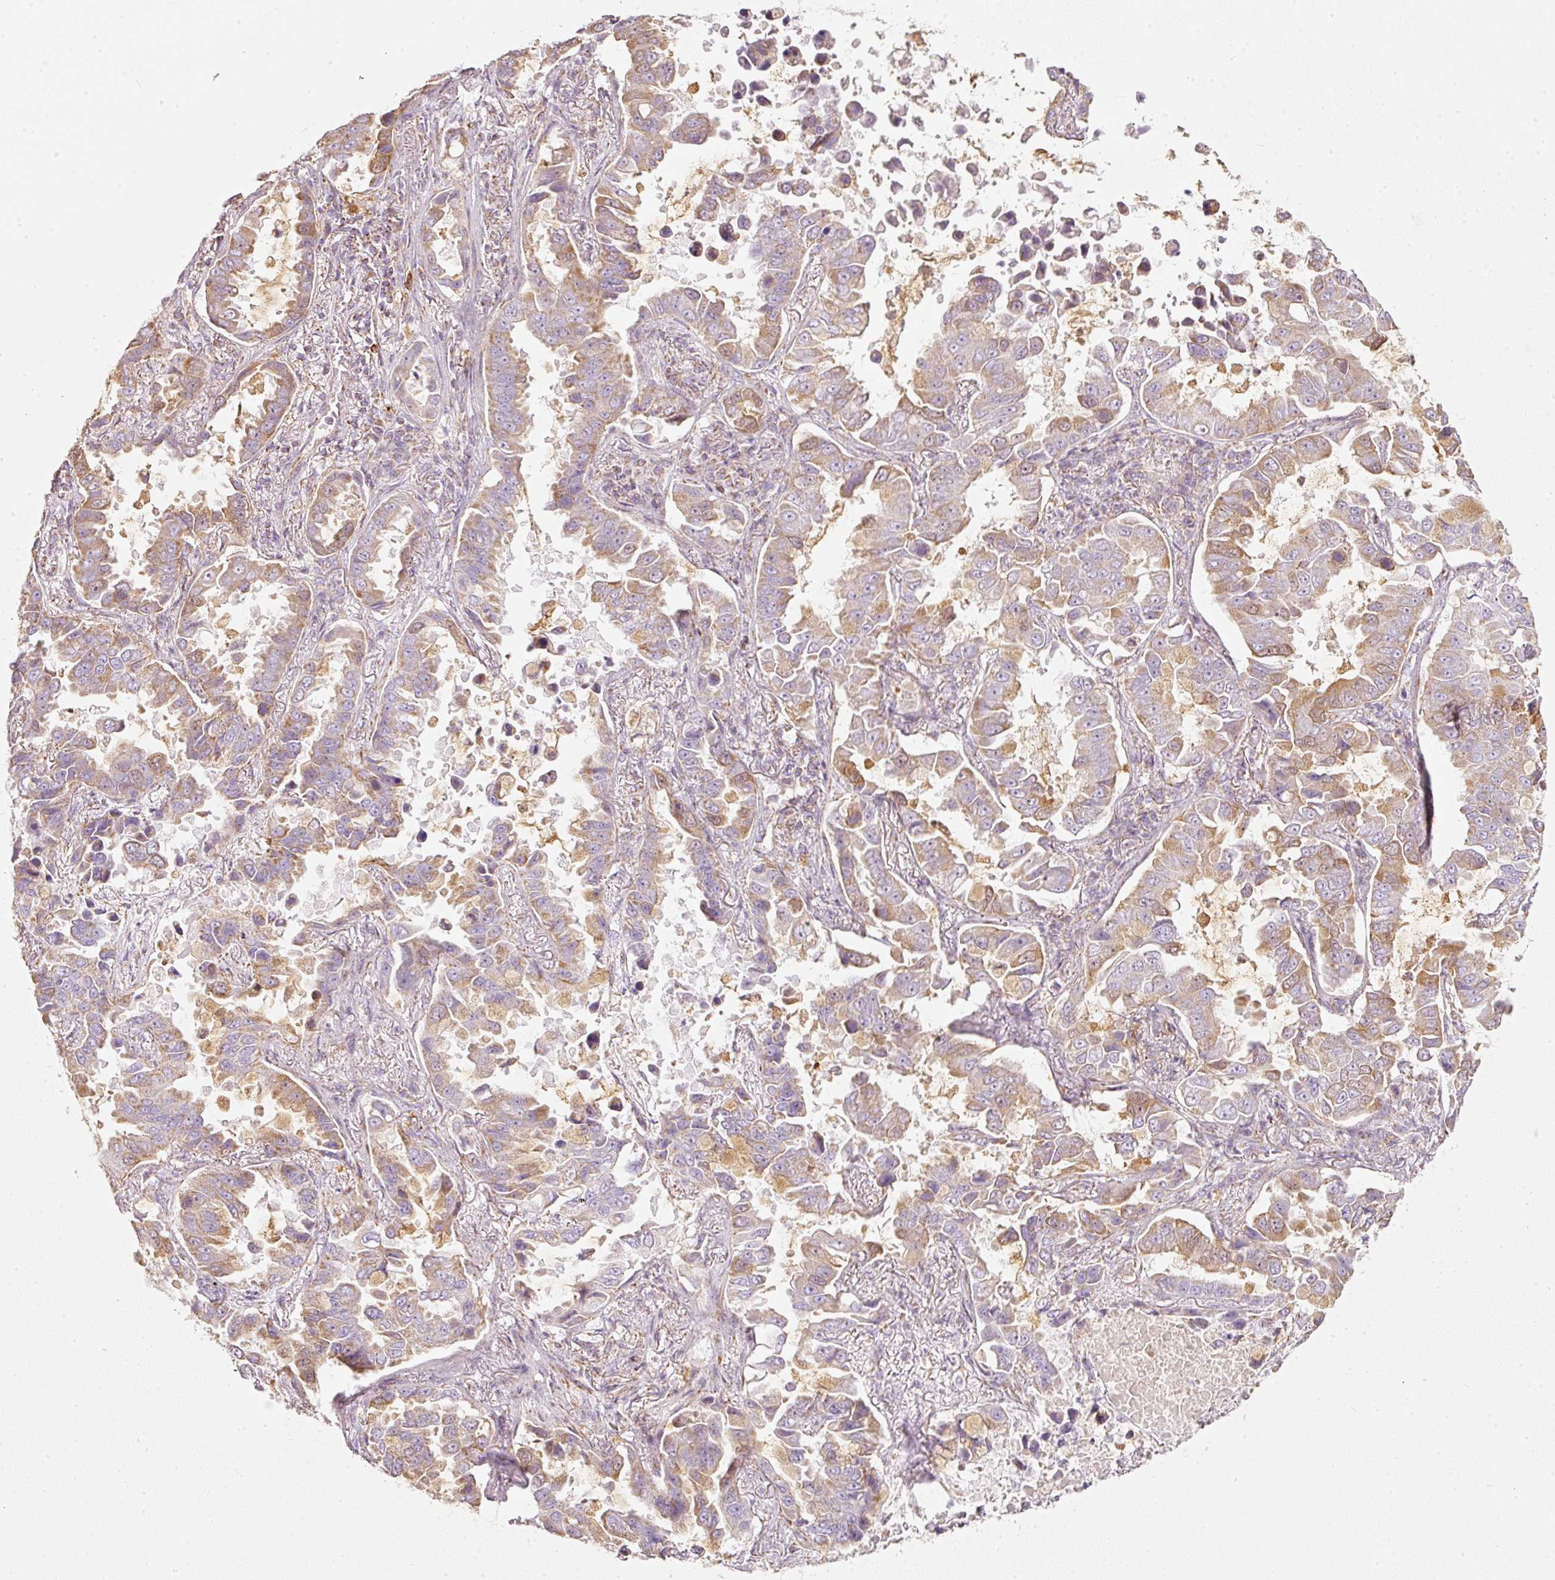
{"staining": {"intensity": "moderate", "quantity": "25%-75%", "location": "cytoplasmic/membranous,nuclear"}, "tissue": "lung cancer", "cell_type": "Tumor cells", "image_type": "cancer", "snomed": [{"axis": "morphology", "description": "Adenocarcinoma, NOS"}, {"axis": "topography", "description": "Lung"}], "caption": "Human lung cancer (adenocarcinoma) stained for a protein (brown) demonstrates moderate cytoplasmic/membranous and nuclear positive positivity in about 25%-75% of tumor cells.", "gene": "DUT", "patient": {"sex": "male", "age": 64}}